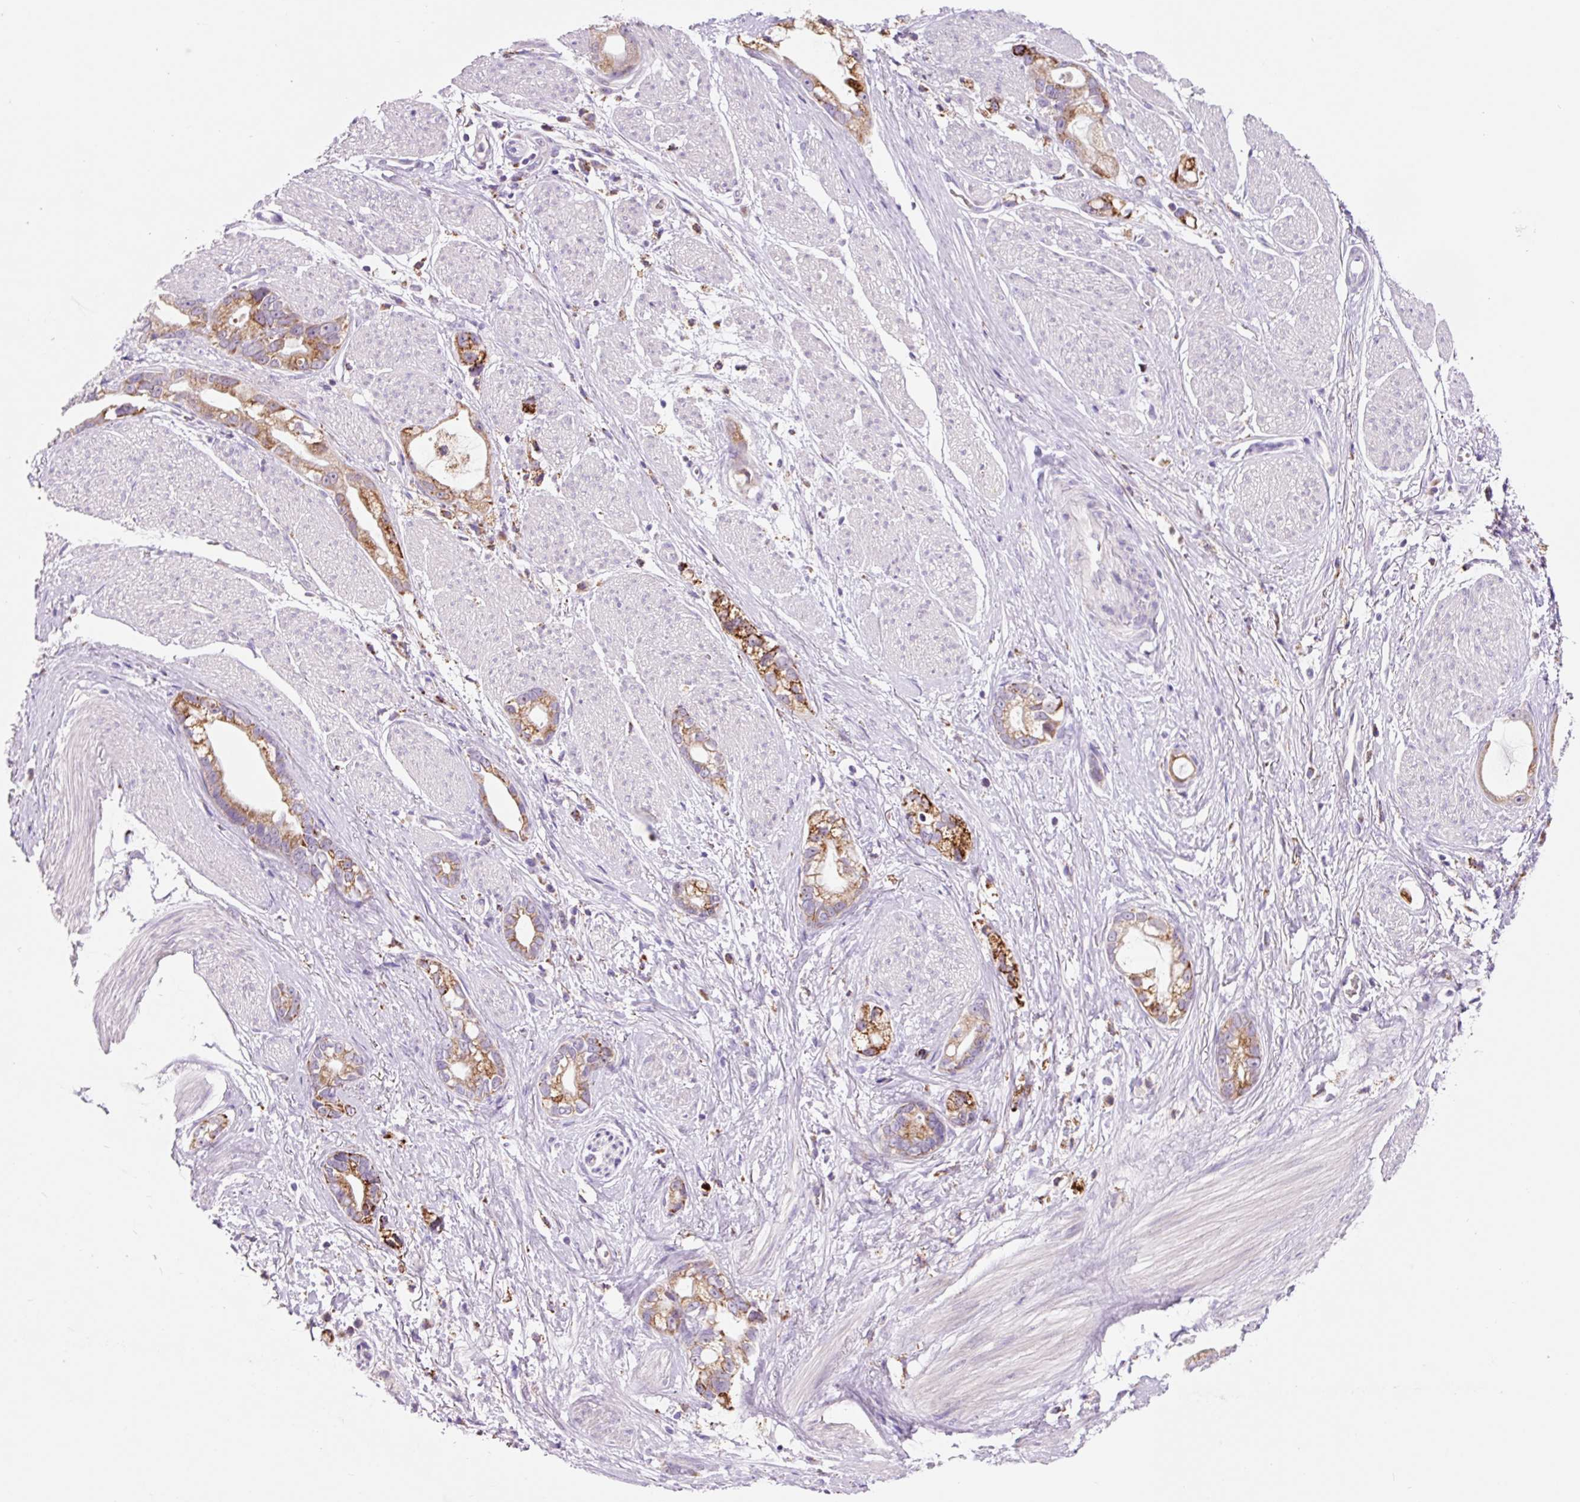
{"staining": {"intensity": "moderate", "quantity": ">75%", "location": "cytoplasmic/membranous"}, "tissue": "stomach cancer", "cell_type": "Tumor cells", "image_type": "cancer", "snomed": [{"axis": "morphology", "description": "Adenocarcinoma, NOS"}, {"axis": "topography", "description": "Stomach"}], "caption": "Human stomach cancer (adenocarcinoma) stained with a protein marker demonstrates moderate staining in tumor cells.", "gene": "PCK2", "patient": {"sex": "male", "age": 55}}